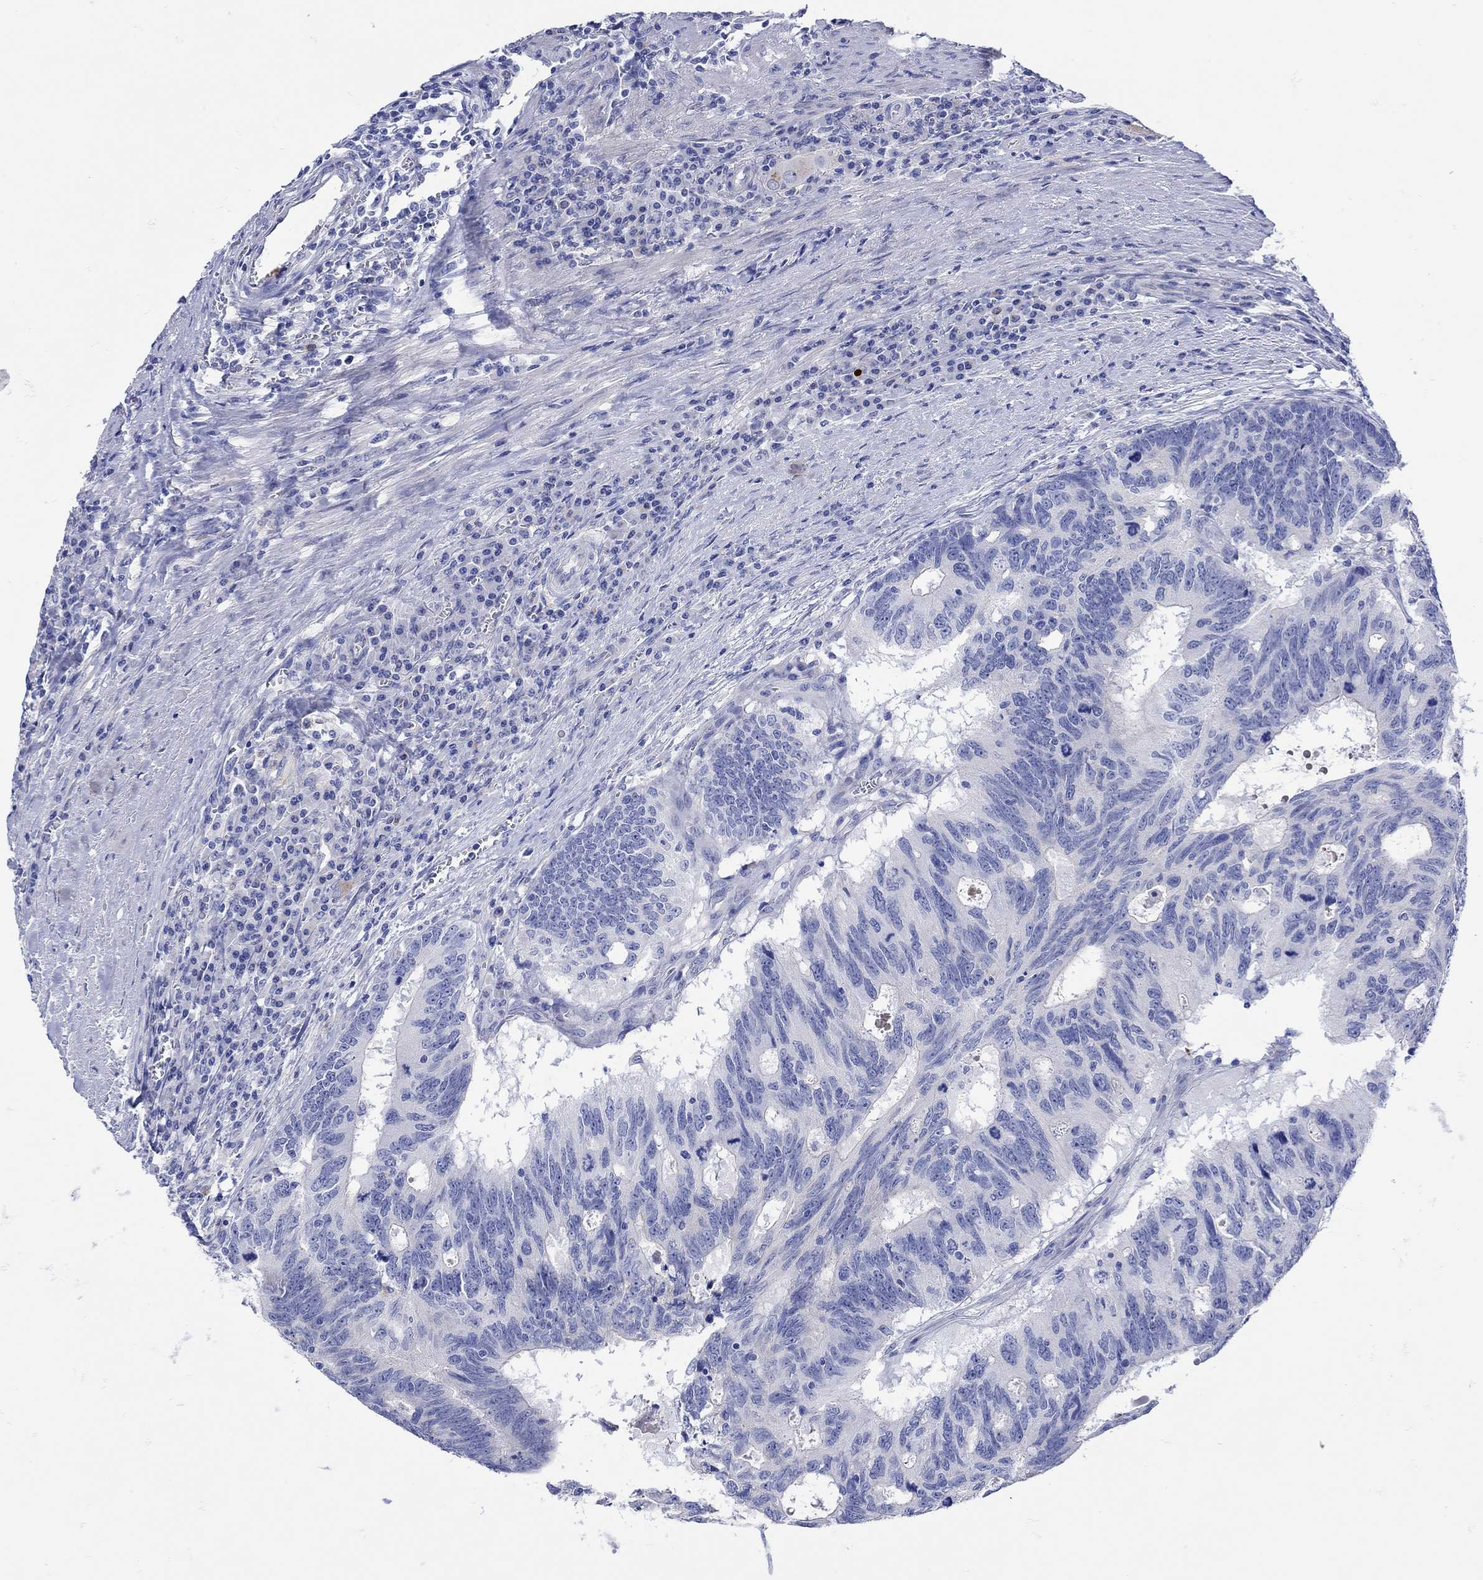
{"staining": {"intensity": "negative", "quantity": "none", "location": "none"}, "tissue": "colorectal cancer", "cell_type": "Tumor cells", "image_type": "cancer", "snomed": [{"axis": "morphology", "description": "Adenocarcinoma, NOS"}, {"axis": "topography", "description": "Colon"}], "caption": "DAB (3,3'-diaminobenzidine) immunohistochemical staining of human colorectal adenocarcinoma exhibits no significant staining in tumor cells. The staining is performed using DAB (3,3'-diaminobenzidine) brown chromogen with nuclei counter-stained in using hematoxylin.", "gene": "ANKMY1", "patient": {"sex": "female", "age": 77}}